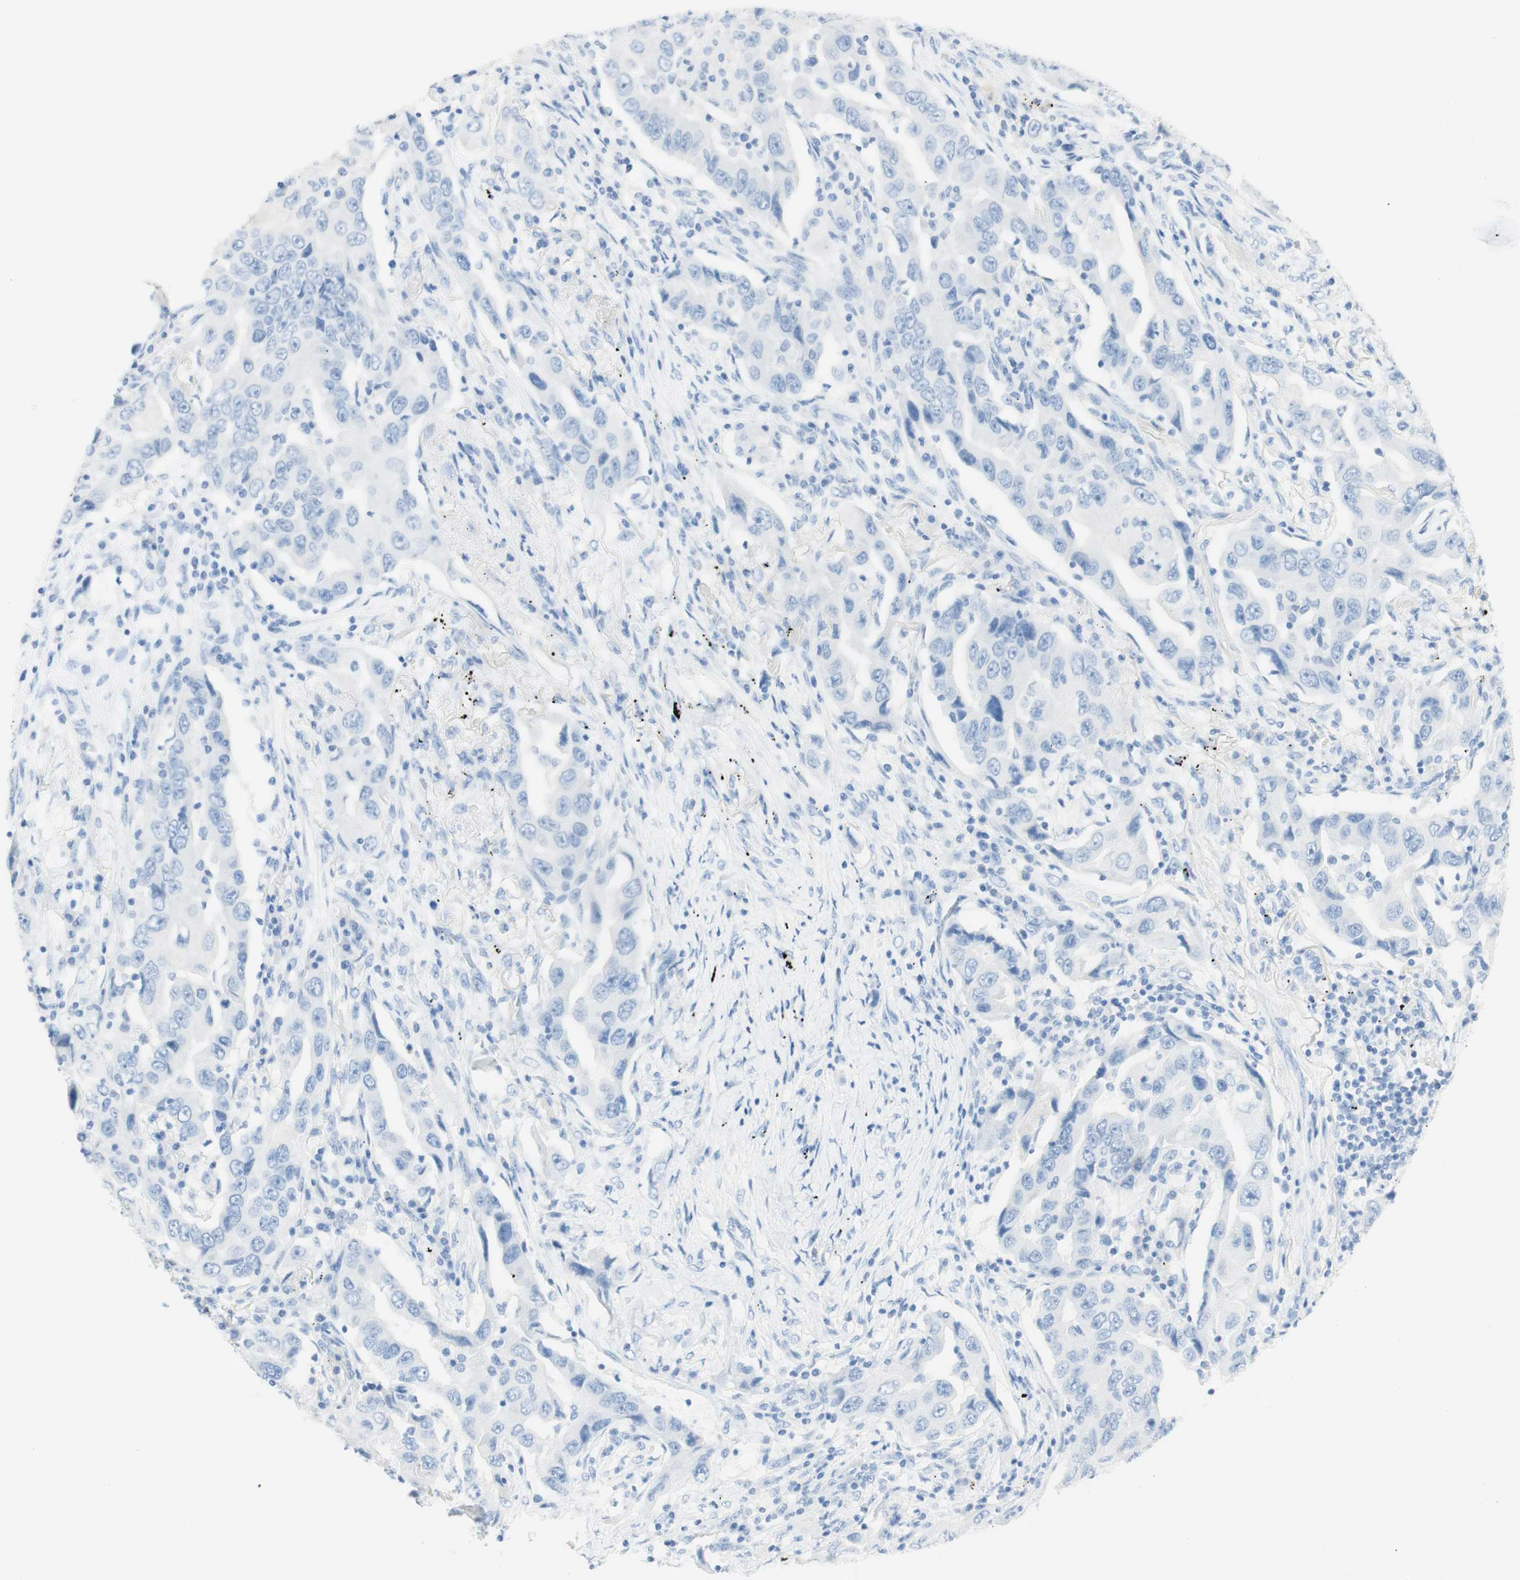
{"staining": {"intensity": "negative", "quantity": "none", "location": "none"}, "tissue": "lung cancer", "cell_type": "Tumor cells", "image_type": "cancer", "snomed": [{"axis": "morphology", "description": "Adenocarcinoma, NOS"}, {"axis": "topography", "description": "Lung"}], "caption": "A photomicrograph of lung cancer (adenocarcinoma) stained for a protein displays no brown staining in tumor cells.", "gene": "TPO", "patient": {"sex": "female", "age": 65}}